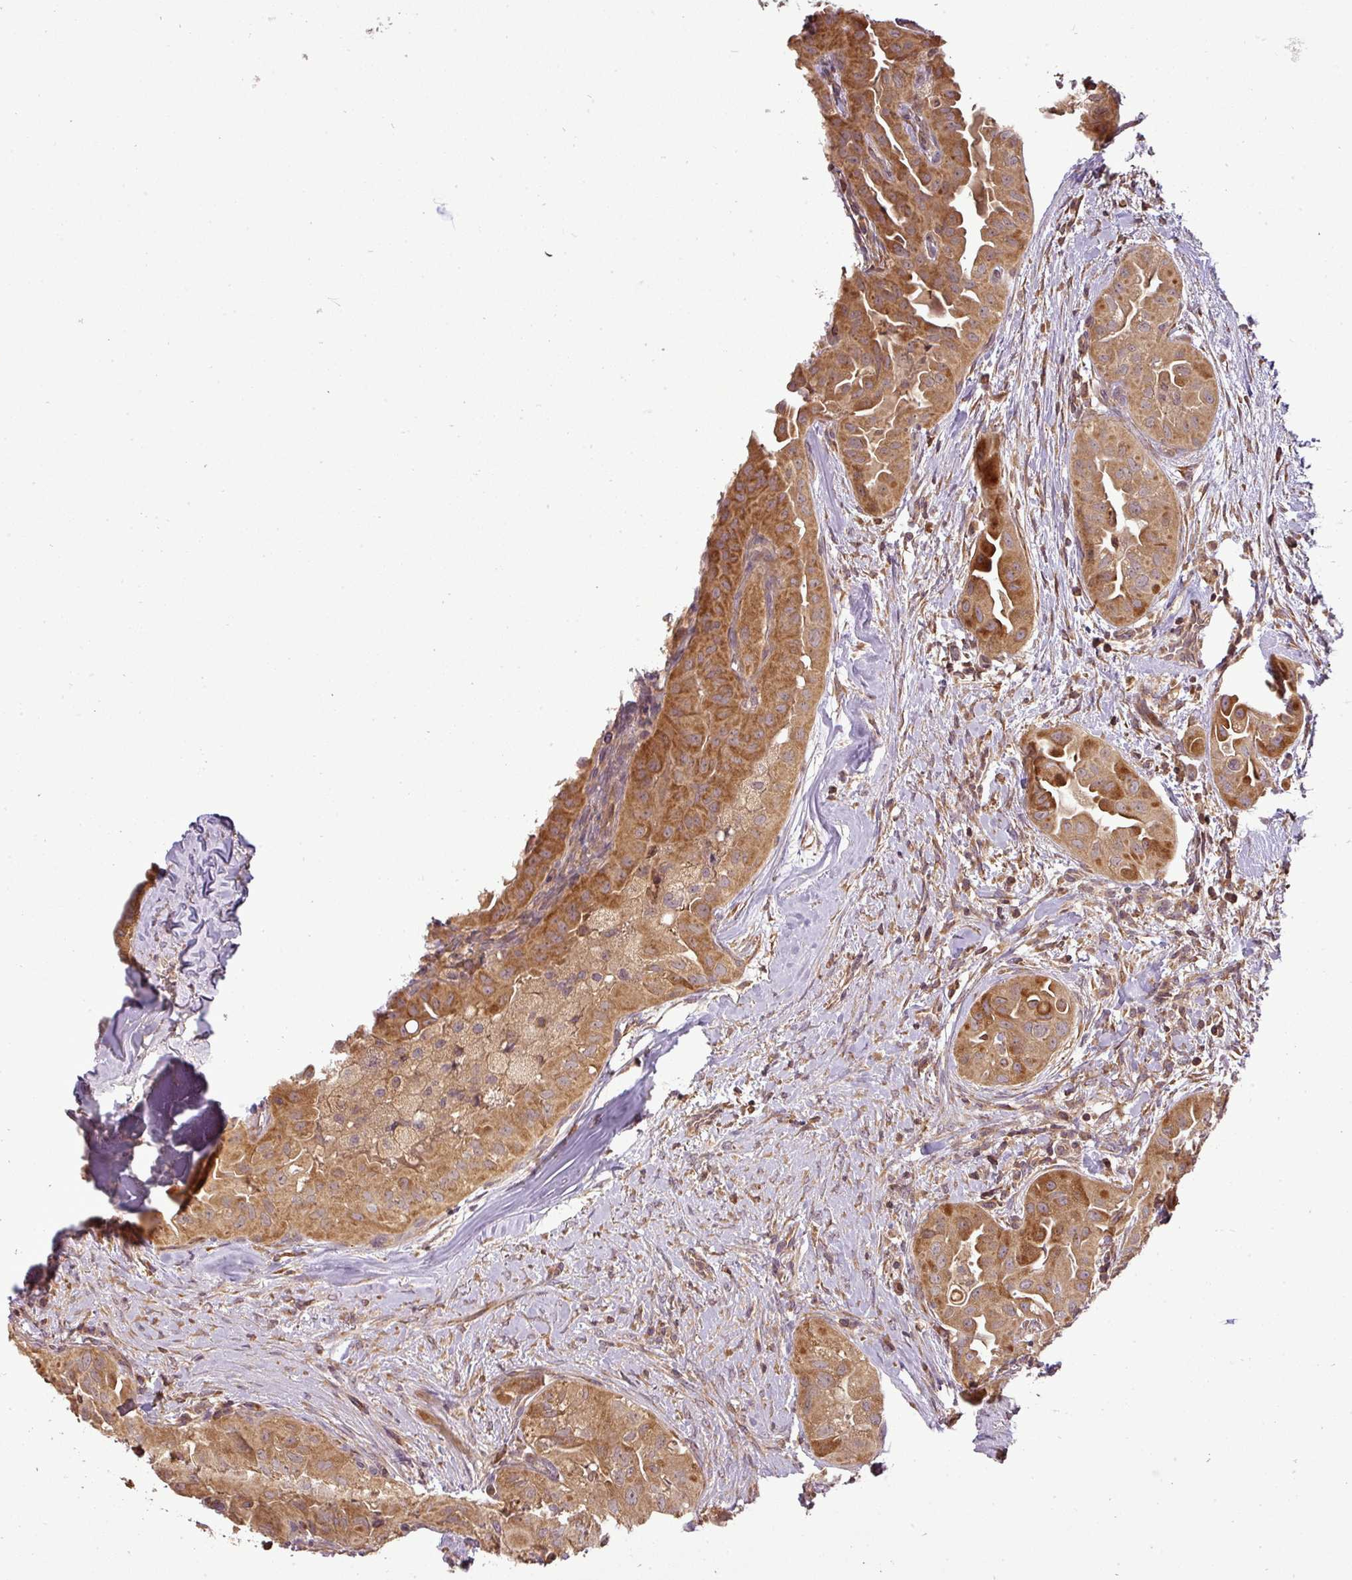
{"staining": {"intensity": "strong", "quantity": ">75%", "location": "cytoplasmic/membranous"}, "tissue": "thyroid cancer", "cell_type": "Tumor cells", "image_type": "cancer", "snomed": [{"axis": "morphology", "description": "Normal tissue, NOS"}, {"axis": "morphology", "description": "Papillary adenocarcinoma, NOS"}, {"axis": "topography", "description": "Thyroid gland"}], "caption": "Papillary adenocarcinoma (thyroid) stained with immunohistochemistry displays strong cytoplasmic/membranous staining in about >75% of tumor cells.", "gene": "FAIM", "patient": {"sex": "female", "age": 59}}